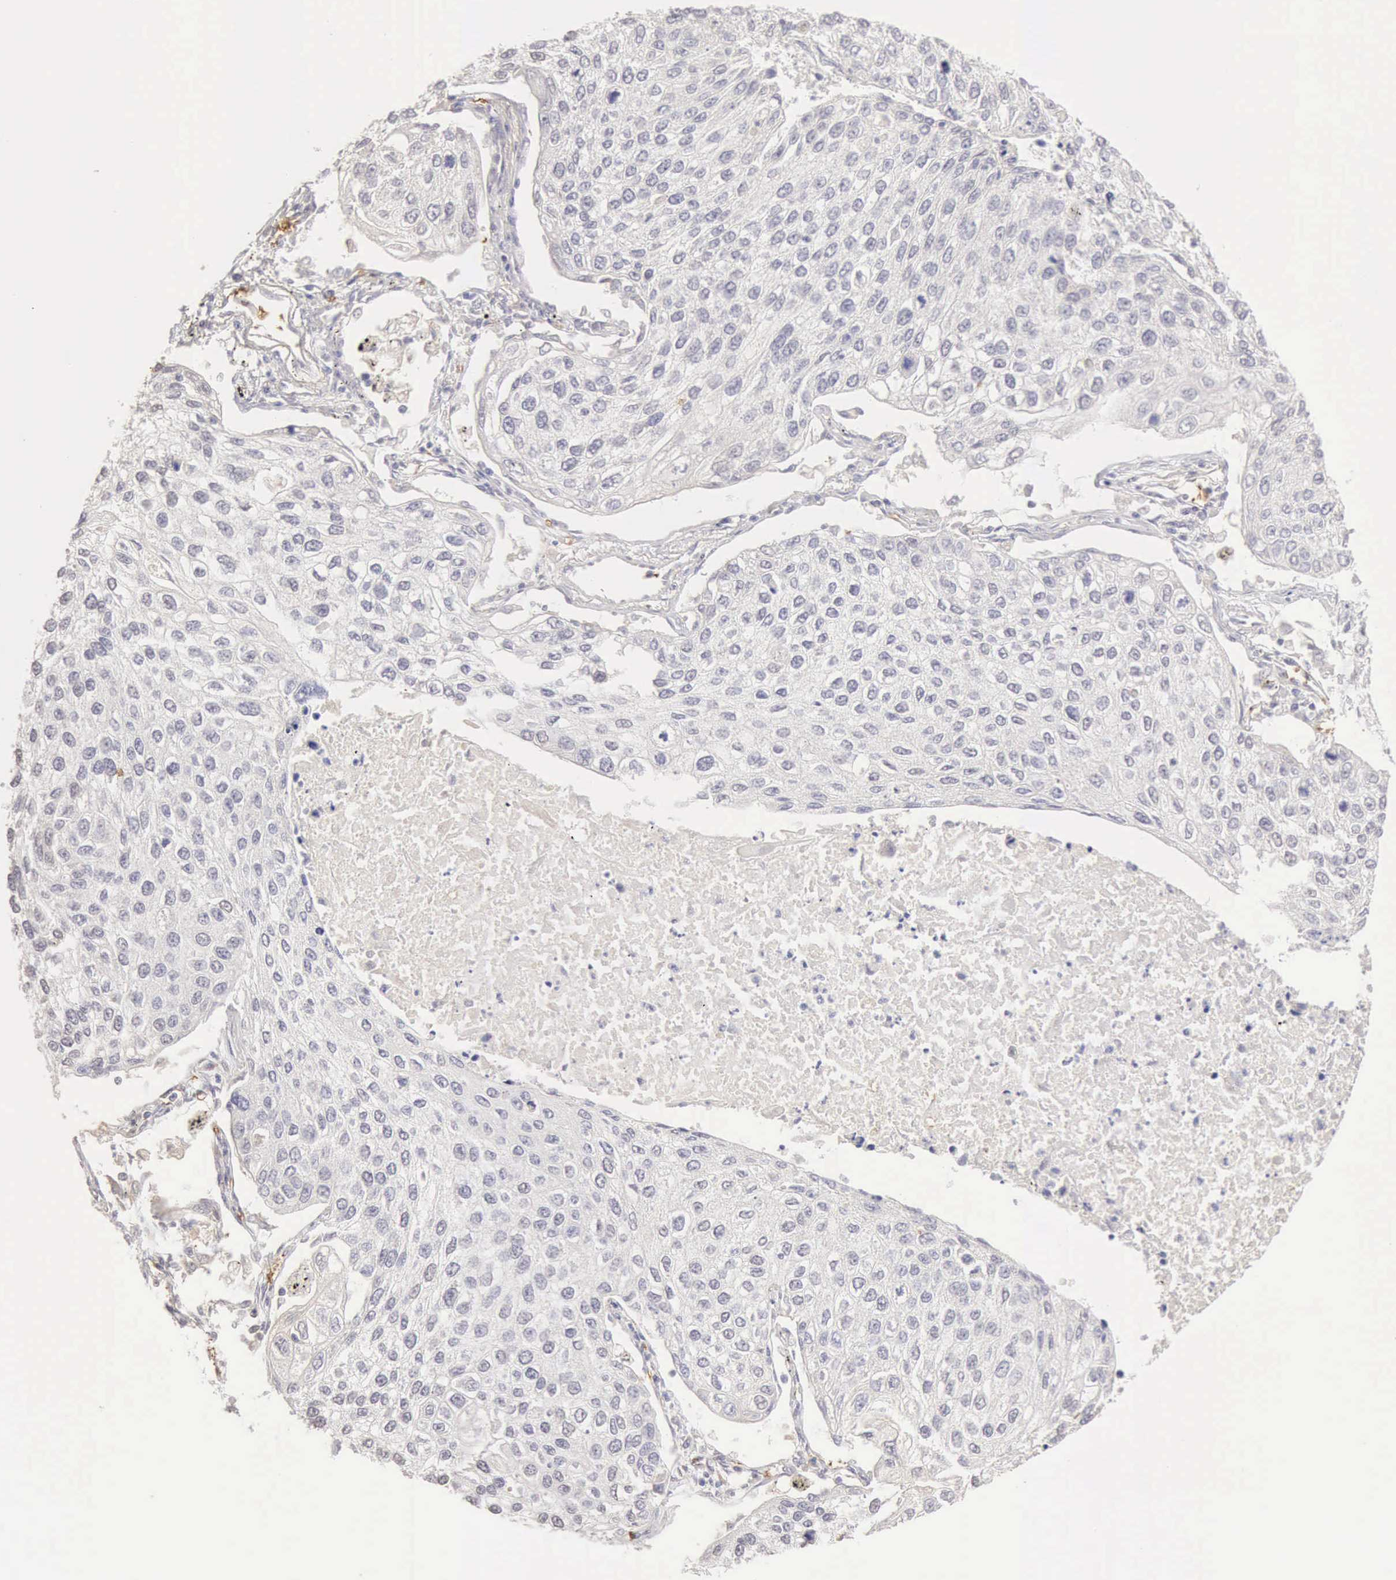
{"staining": {"intensity": "negative", "quantity": "none", "location": "none"}, "tissue": "lung cancer", "cell_type": "Tumor cells", "image_type": "cancer", "snomed": [{"axis": "morphology", "description": "Squamous cell carcinoma, NOS"}, {"axis": "topography", "description": "Lung"}], "caption": "Lung cancer stained for a protein using immunohistochemistry (IHC) displays no expression tumor cells.", "gene": "CFI", "patient": {"sex": "male", "age": 75}}